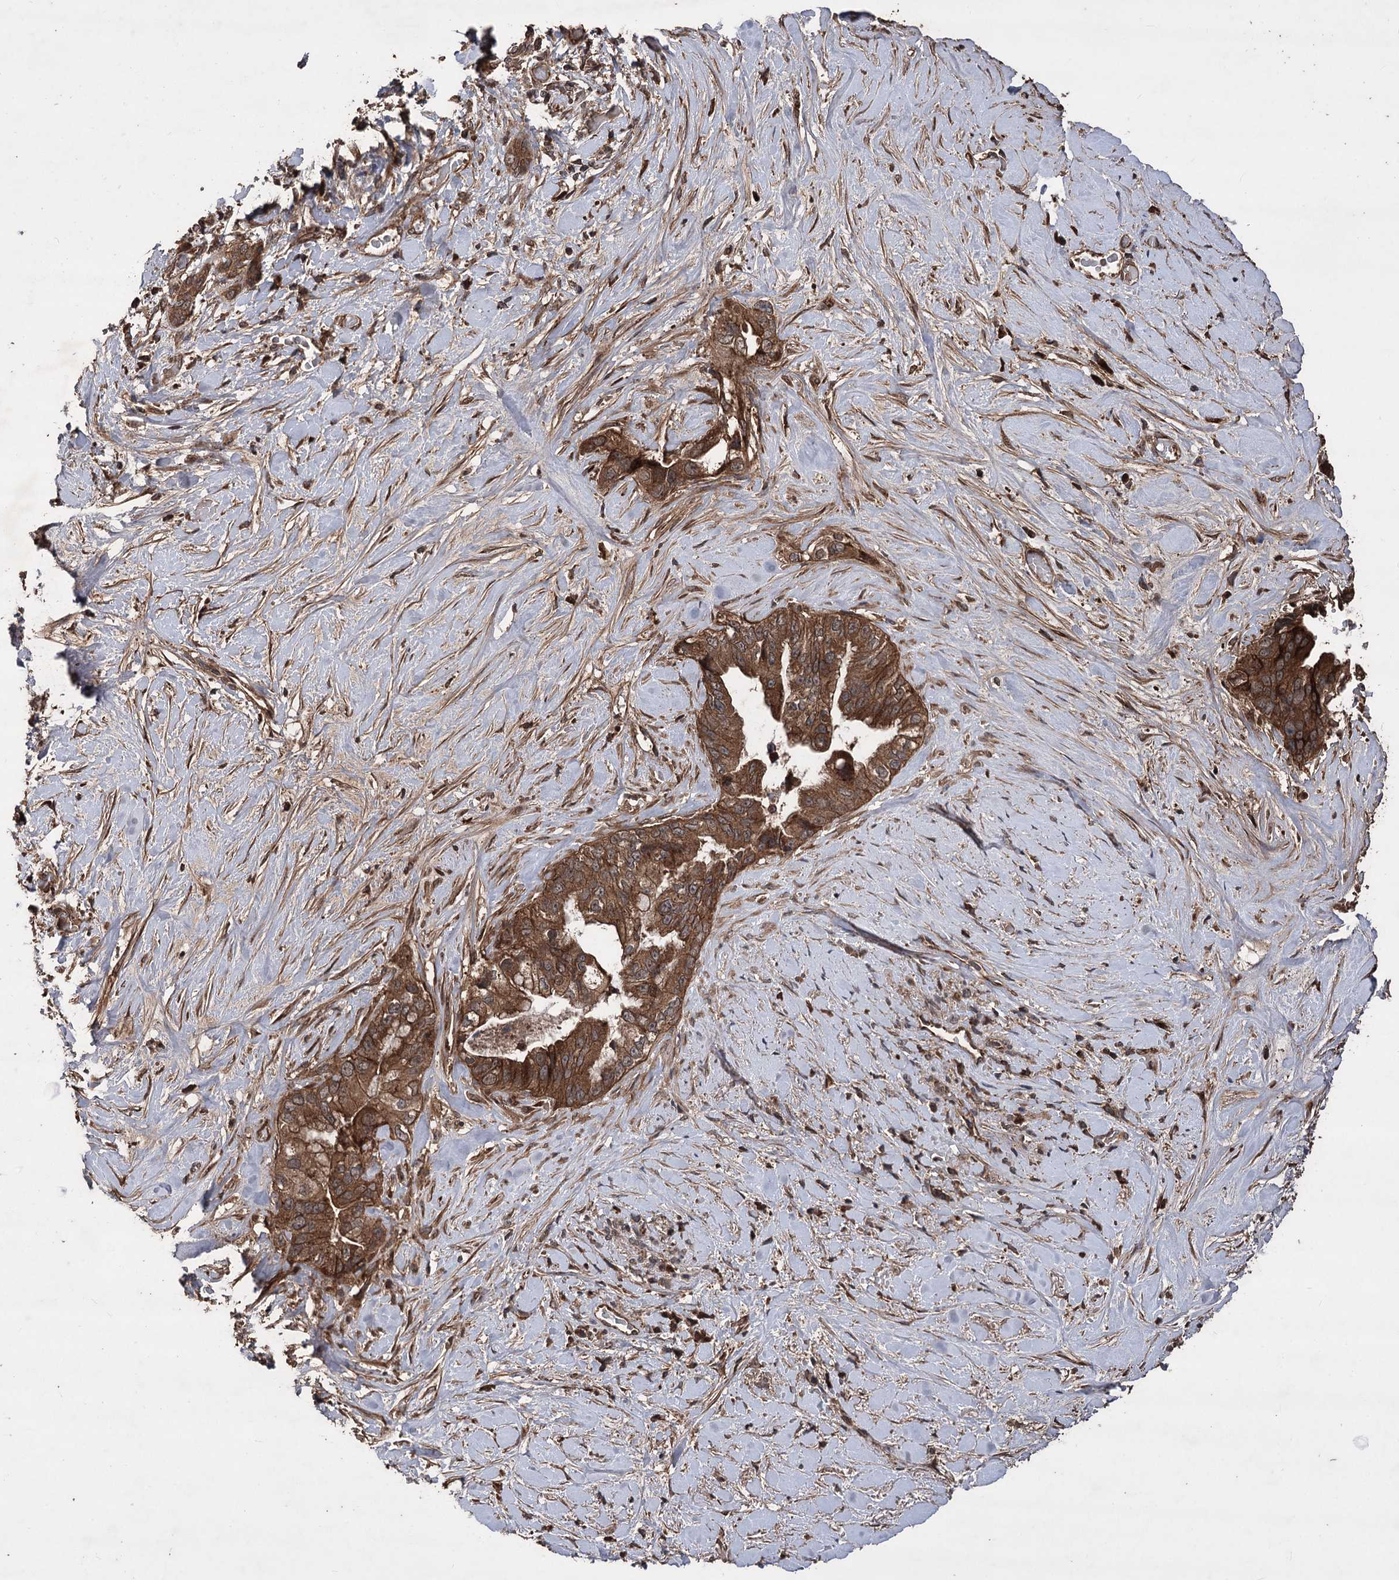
{"staining": {"intensity": "moderate", "quantity": ">75%", "location": "cytoplasmic/membranous"}, "tissue": "pancreatic cancer", "cell_type": "Tumor cells", "image_type": "cancer", "snomed": [{"axis": "morphology", "description": "Inflammation, NOS"}, {"axis": "morphology", "description": "Adenocarcinoma, NOS"}, {"axis": "topography", "description": "Pancreas"}], "caption": "The image reveals immunohistochemical staining of pancreatic cancer (adenocarcinoma). There is moderate cytoplasmic/membranous expression is seen in approximately >75% of tumor cells.", "gene": "RASSF3", "patient": {"sex": "female", "age": 56}}